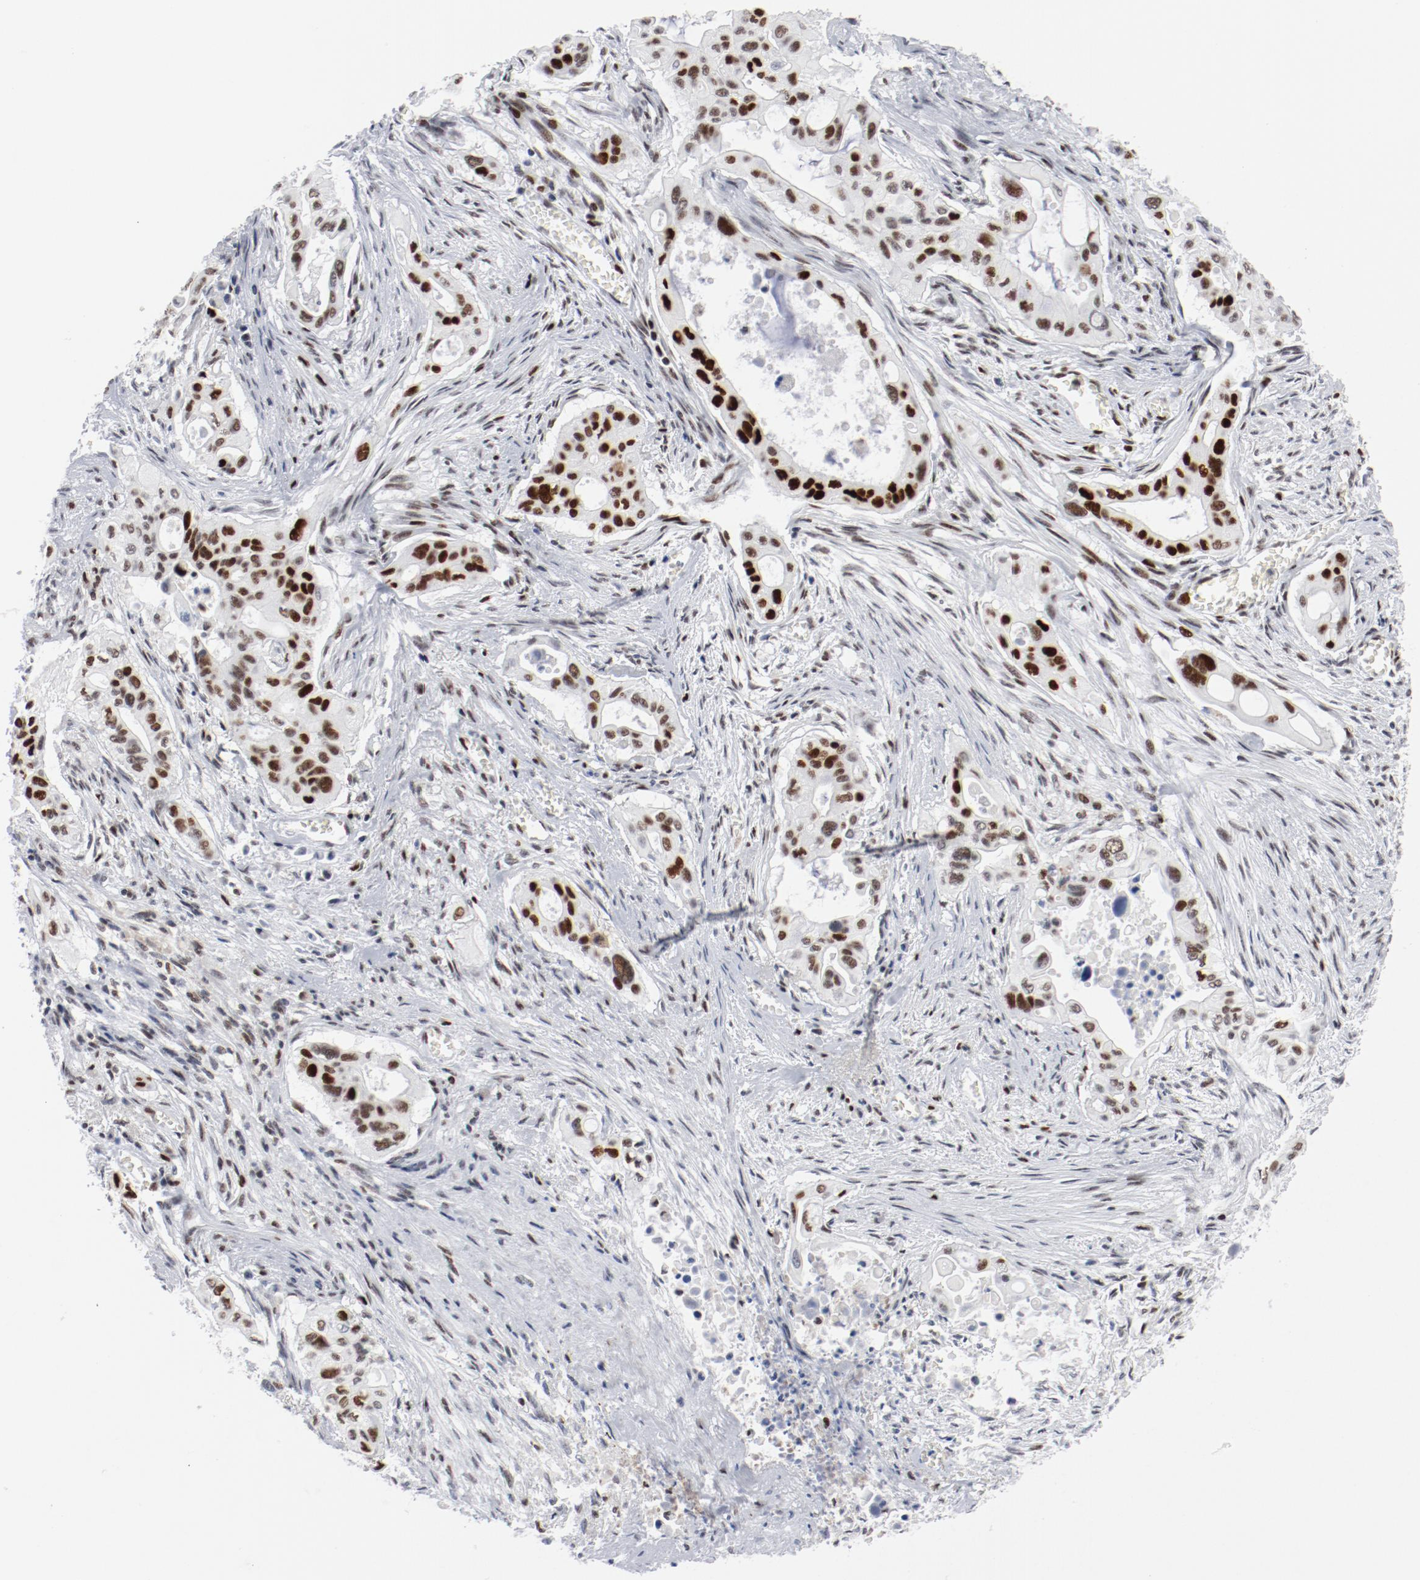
{"staining": {"intensity": "strong", "quantity": ">75%", "location": "nuclear"}, "tissue": "pancreatic cancer", "cell_type": "Tumor cells", "image_type": "cancer", "snomed": [{"axis": "morphology", "description": "Adenocarcinoma, NOS"}, {"axis": "topography", "description": "Pancreas"}], "caption": "Immunohistochemistry (IHC) histopathology image of pancreatic adenocarcinoma stained for a protein (brown), which shows high levels of strong nuclear expression in approximately >75% of tumor cells.", "gene": "POLD1", "patient": {"sex": "male", "age": 77}}